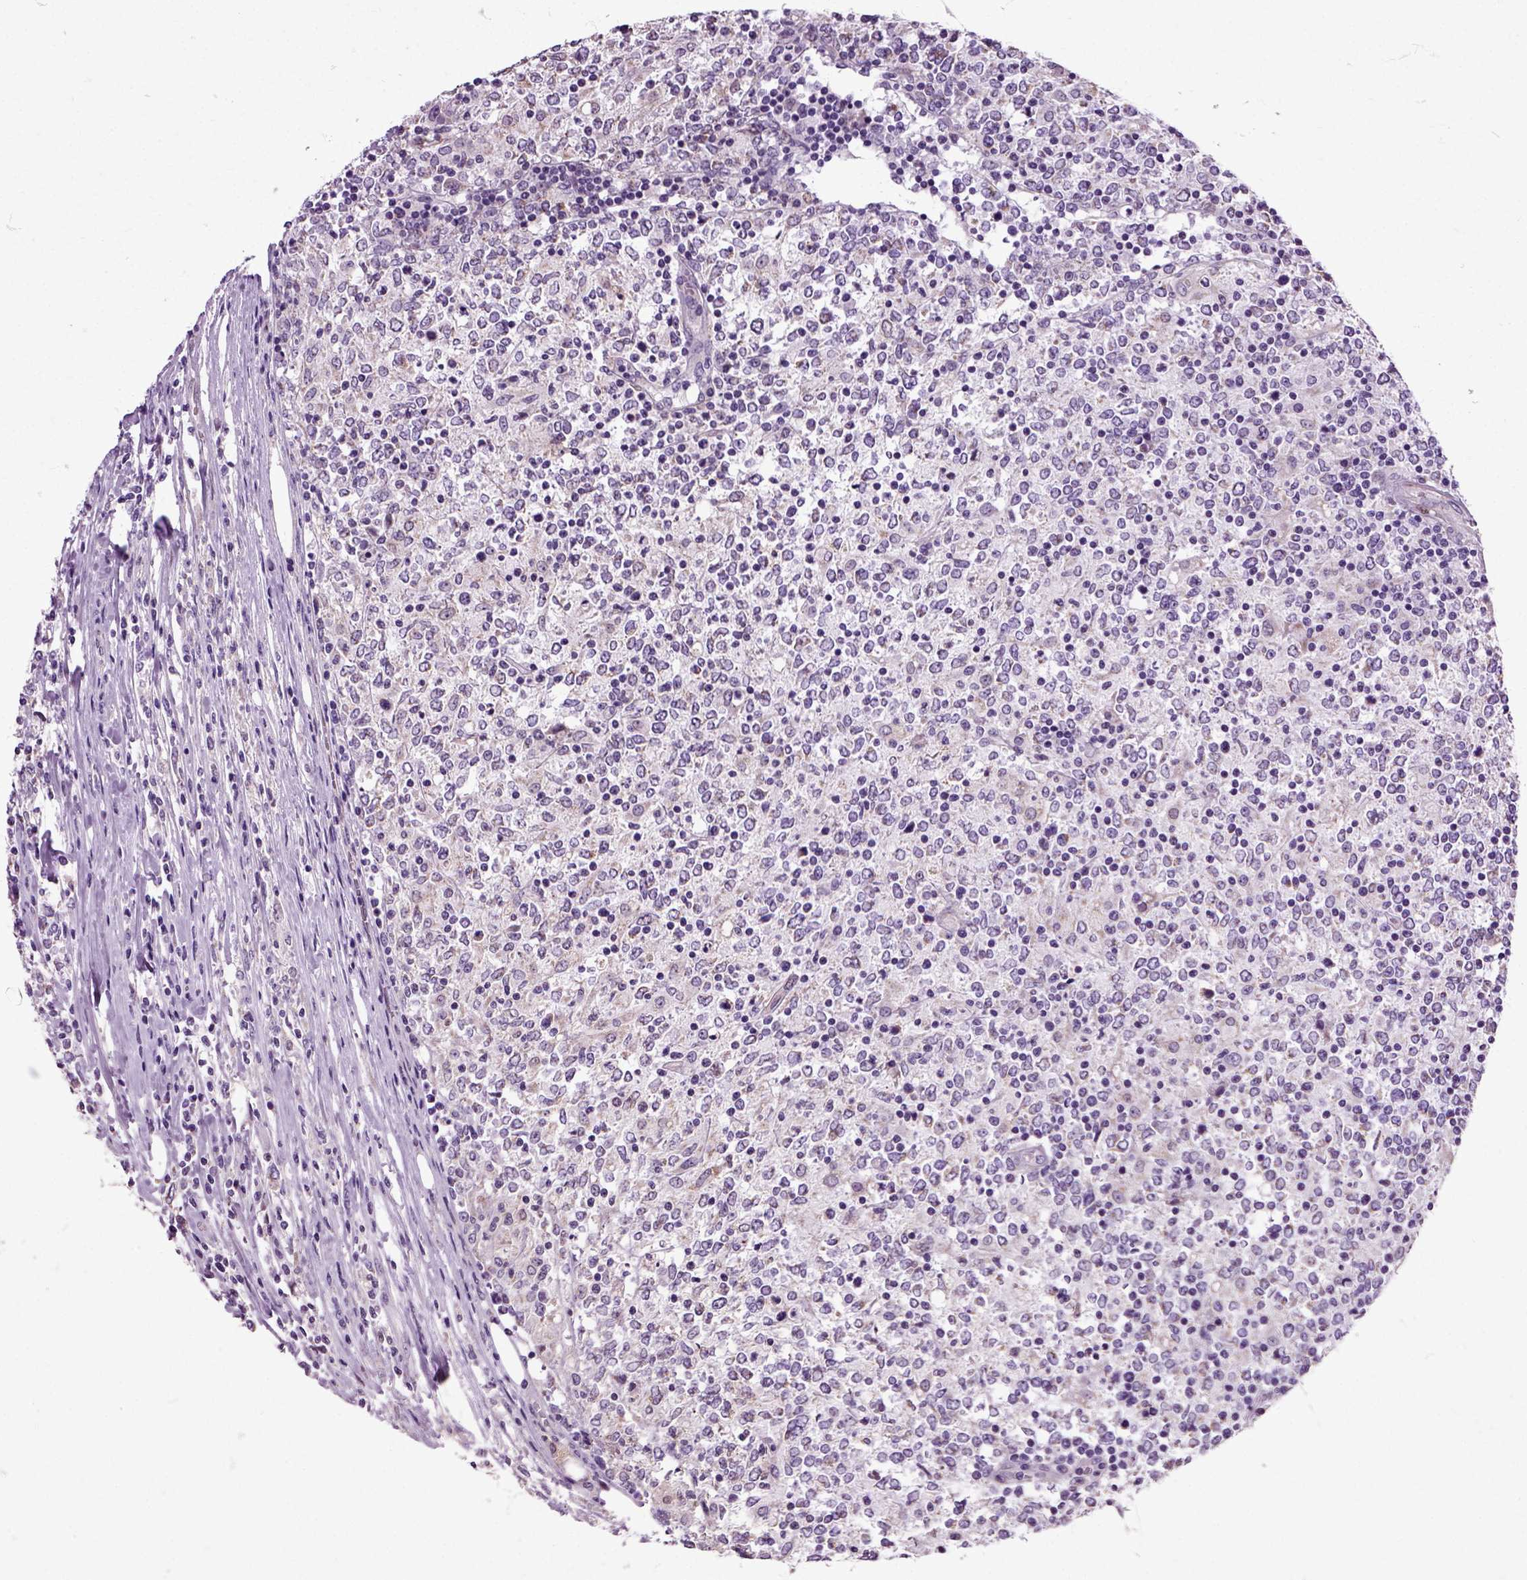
{"staining": {"intensity": "negative", "quantity": "none", "location": "none"}, "tissue": "lymphoma", "cell_type": "Tumor cells", "image_type": "cancer", "snomed": [{"axis": "morphology", "description": "Malignant lymphoma, non-Hodgkin's type, High grade"}, {"axis": "topography", "description": "Lymph node"}], "caption": "An image of human high-grade malignant lymphoma, non-Hodgkin's type is negative for staining in tumor cells.", "gene": "HSPA2", "patient": {"sex": "female", "age": 84}}